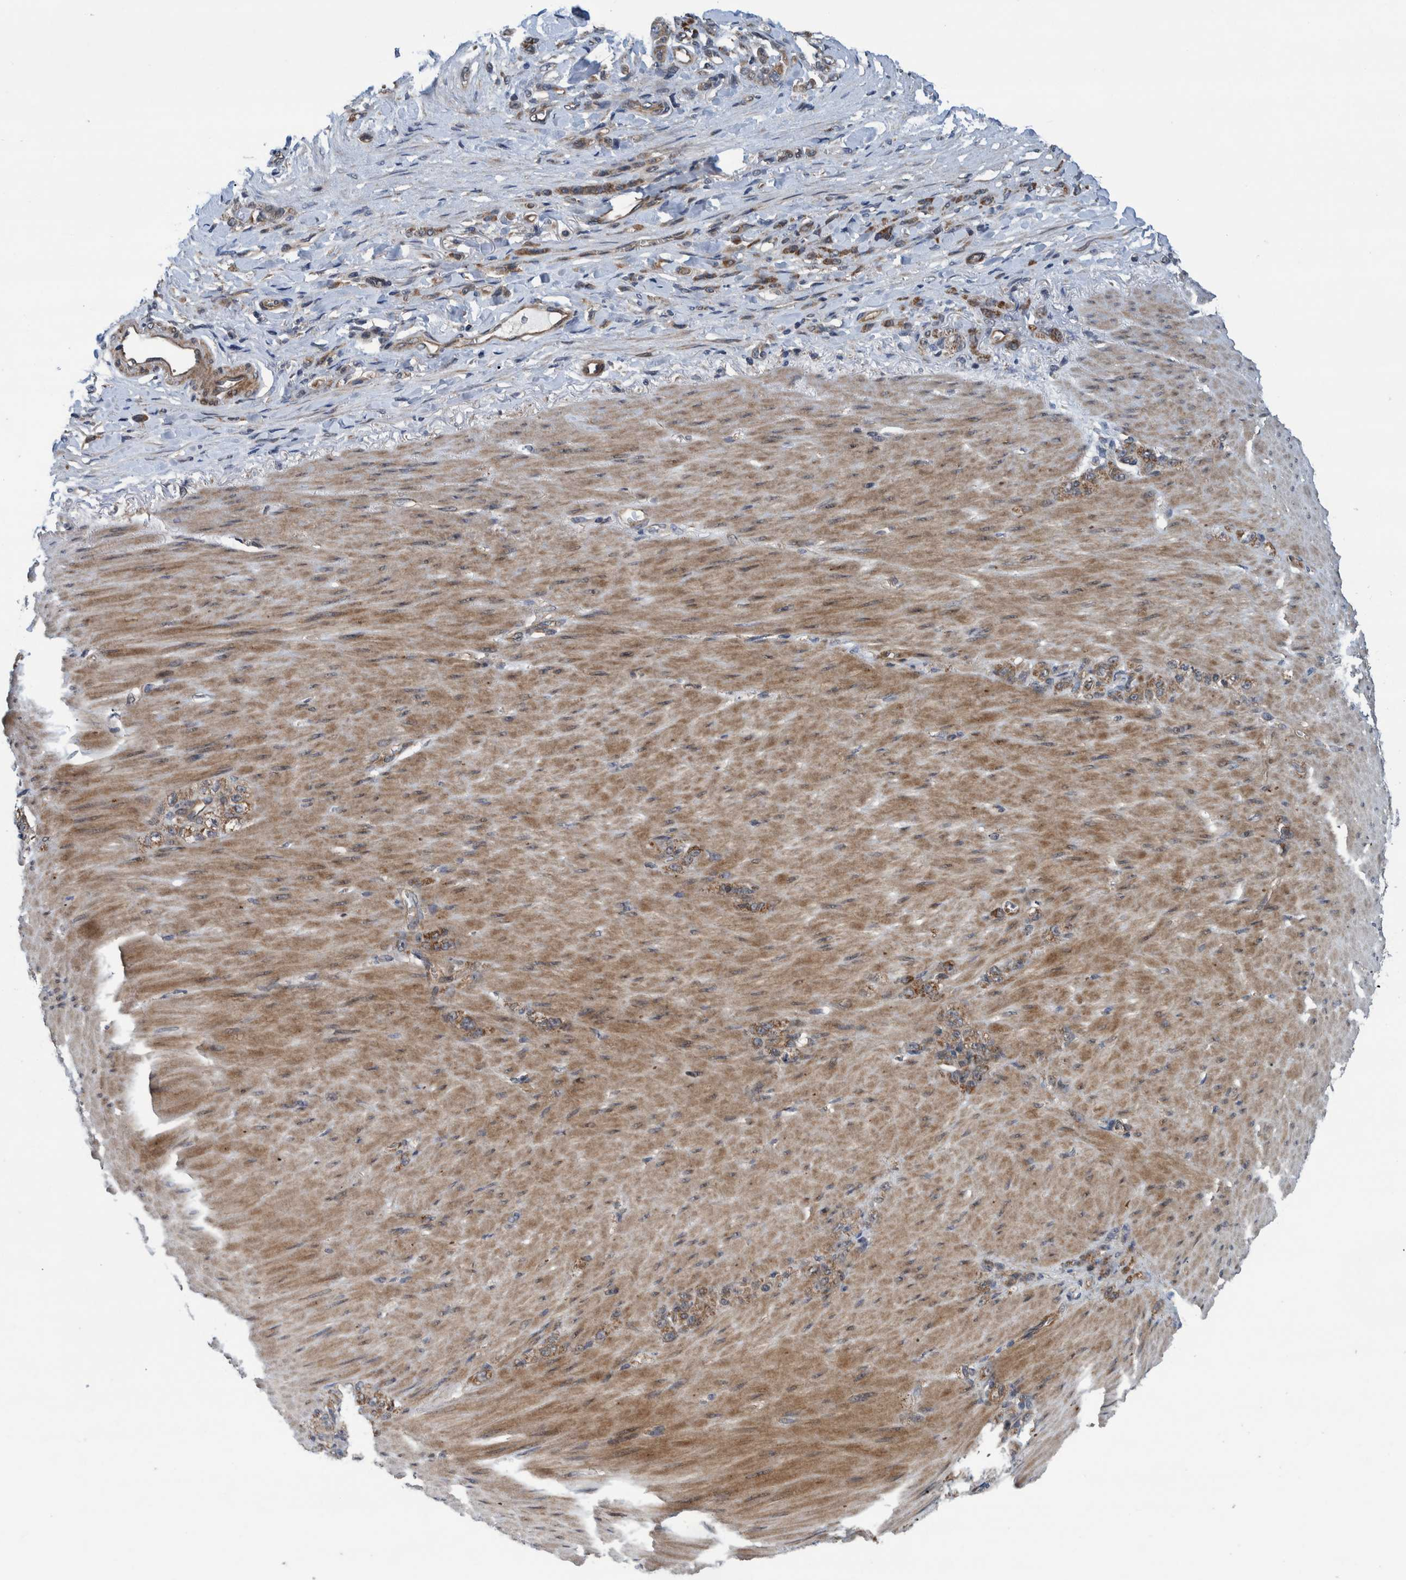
{"staining": {"intensity": "moderate", "quantity": ">75%", "location": "cytoplasmic/membranous"}, "tissue": "stomach cancer", "cell_type": "Tumor cells", "image_type": "cancer", "snomed": [{"axis": "morphology", "description": "Normal tissue, NOS"}, {"axis": "morphology", "description": "Adenocarcinoma, NOS"}, {"axis": "topography", "description": "Stomach"}], "caption": "Immunohistochemical staining of human stomach adenocarcinoma exhibits moderate cytoplasmic/membranous protein expression in approximately >75% of tumor cells.", "gene": "MRPS7", "patient": {"sex": "male", "age": 82}}